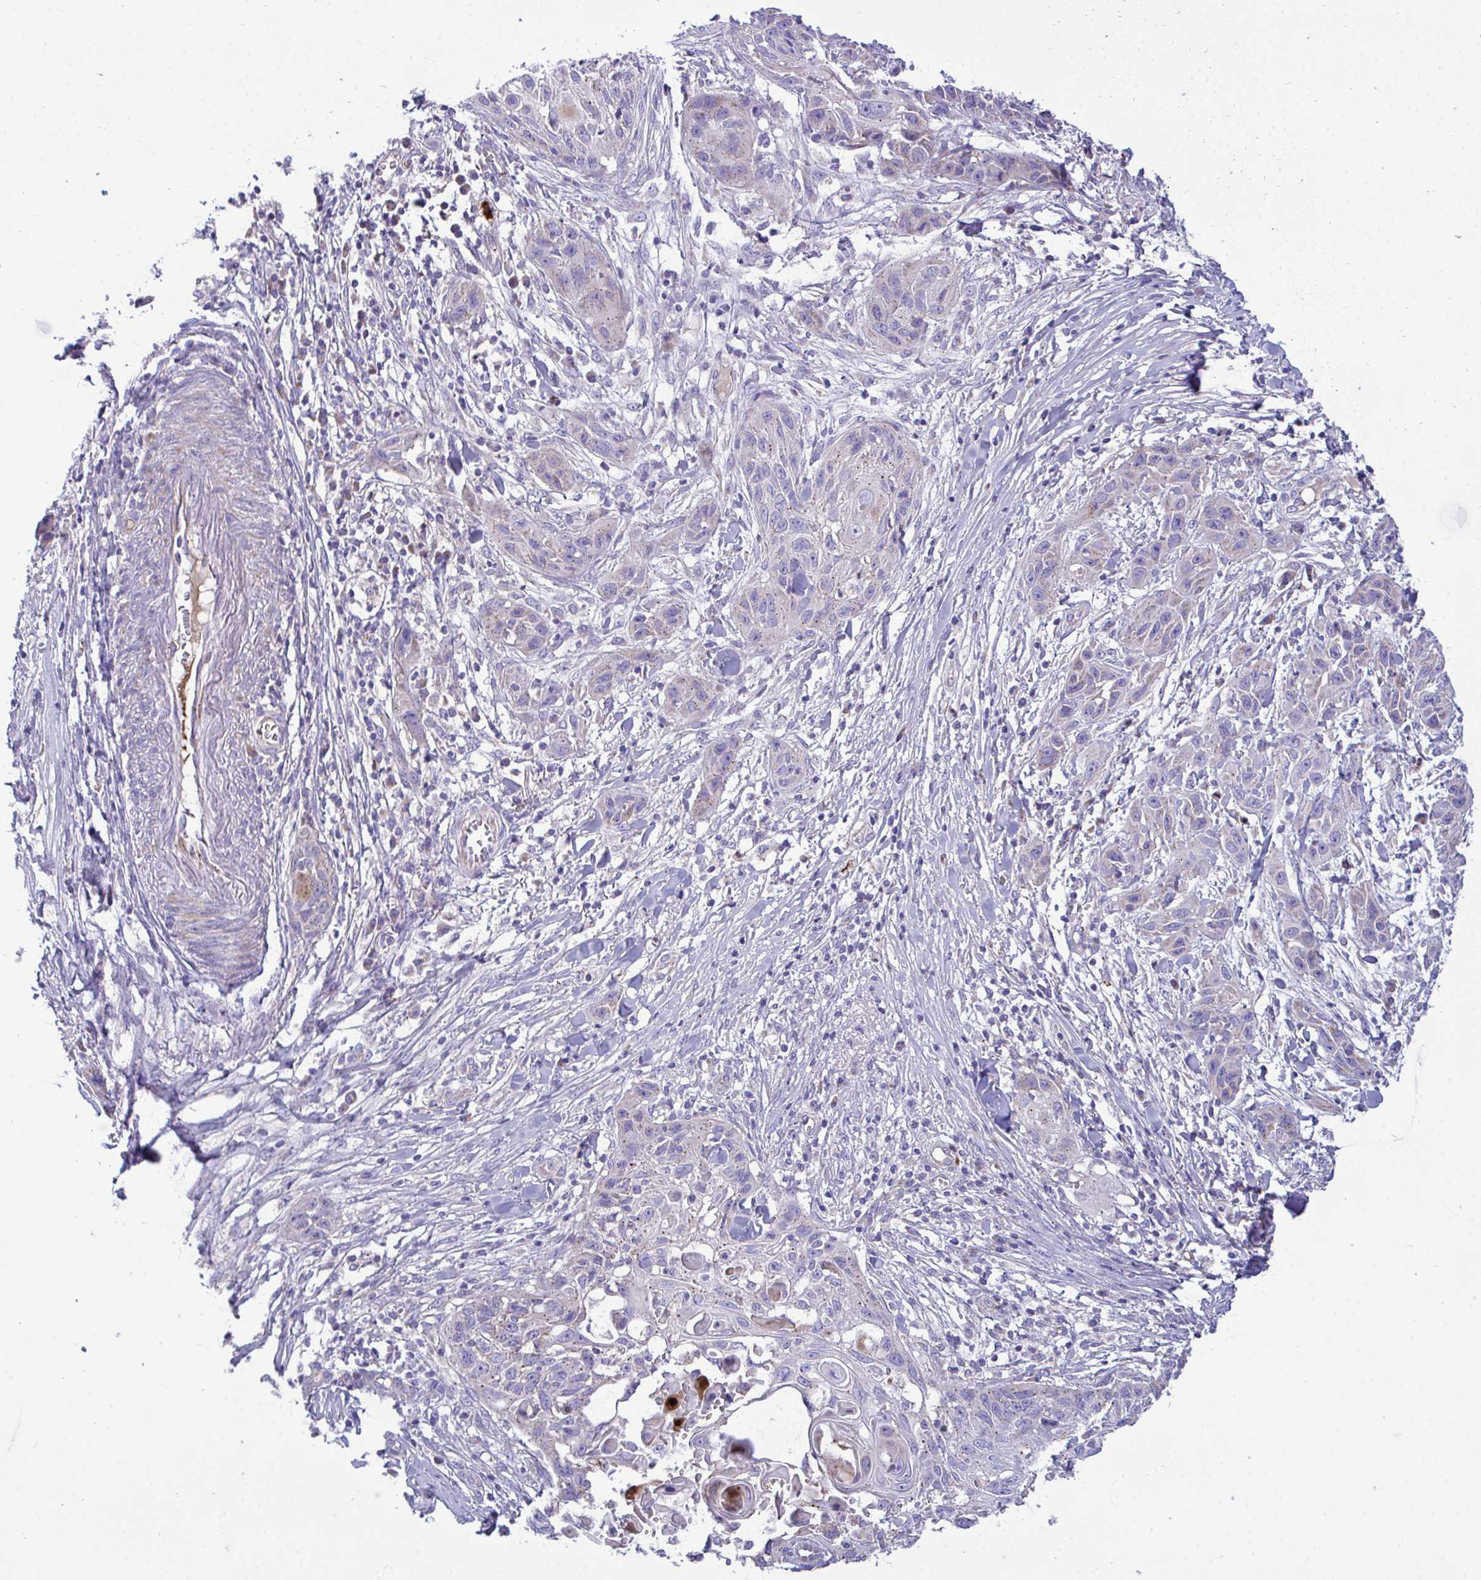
{"staining": {"intensity": "weak", "quantity": "<25%", "location": "cytoplasmic/membranous"}, "tissue": "skin cancer", "cell_type": "Tumor cells", "image_type": "cancer", "snomed": [{"axis": "morphology", "description": "Squamous cell carcinoma, NOS"}, {"axis": "topography", "description": "Skin"}, {"axis": "topography", "description": "Vulva"}], "caption": "Tumor cells show no significant staining in skin cancer. (DAB immunohistochemistry (IHC), high magnification).", "gene": "MRPS16", "patient": {"sex": "female", "age": 83}}